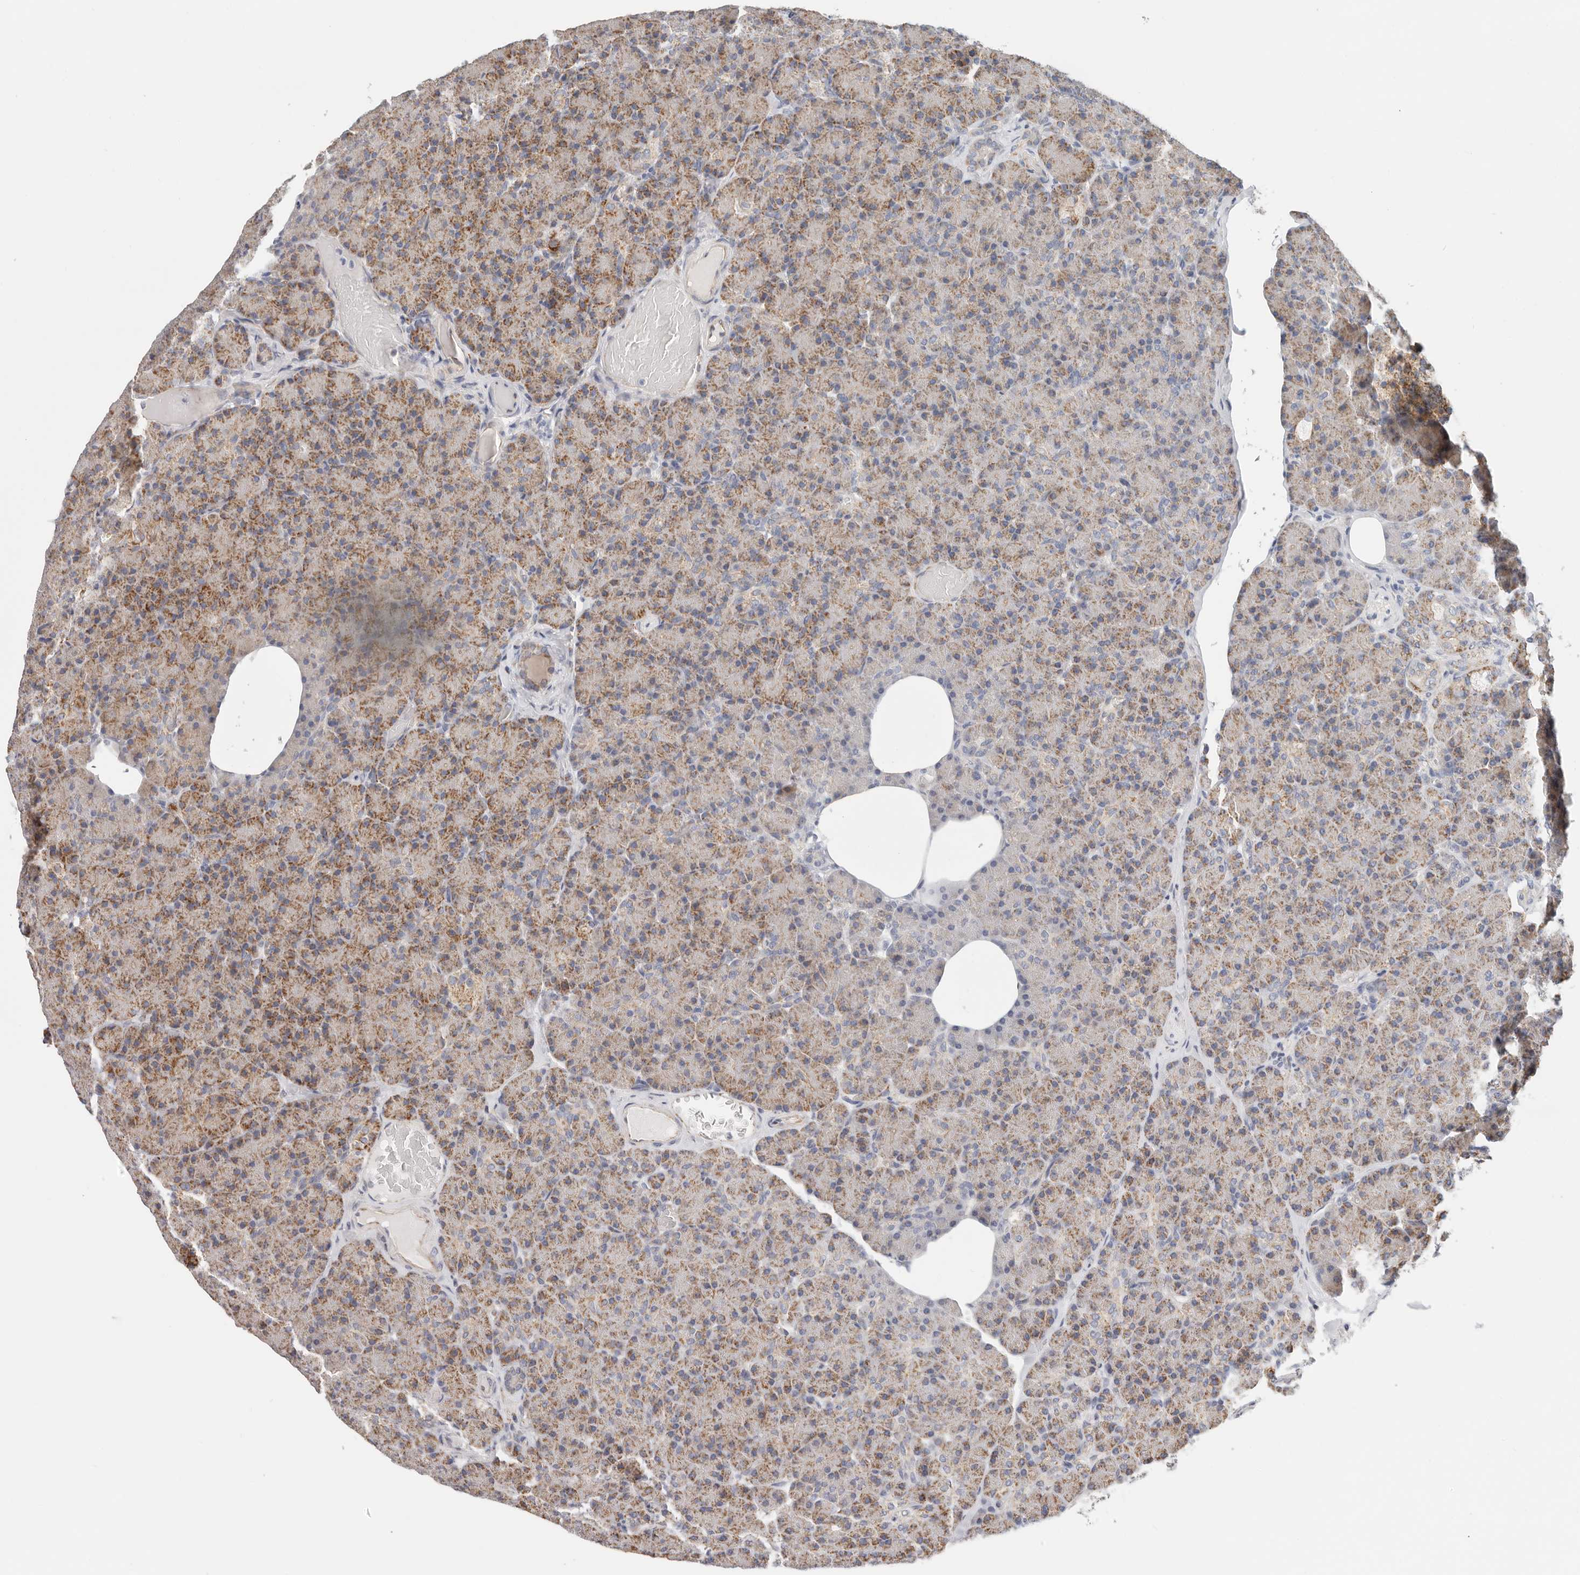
{"staining": {"intensity": "moderate", "quantity": "25%-75%", "location": "cytoplasmic/membranous"}, "tissue": "pancreas", "cell_type": "Exocrine glandular cells", "image_type": "normal", "snomed": [{"axis": "morphology", "description": "Normal tissue, NOS"}, {"axis": "topography", "description": "Pancreas"}], "caption": "DAB immunohistochemical staining of benign human pancreas demonstrates moderate cytoplasmic/membranous protein staining in approximately 25%-75% of exocrine glandular cells. (IHC, brightfield microscopy, high magnification).", "gene": "AFDN", "patient": {"sex": "female", "age": 43}}